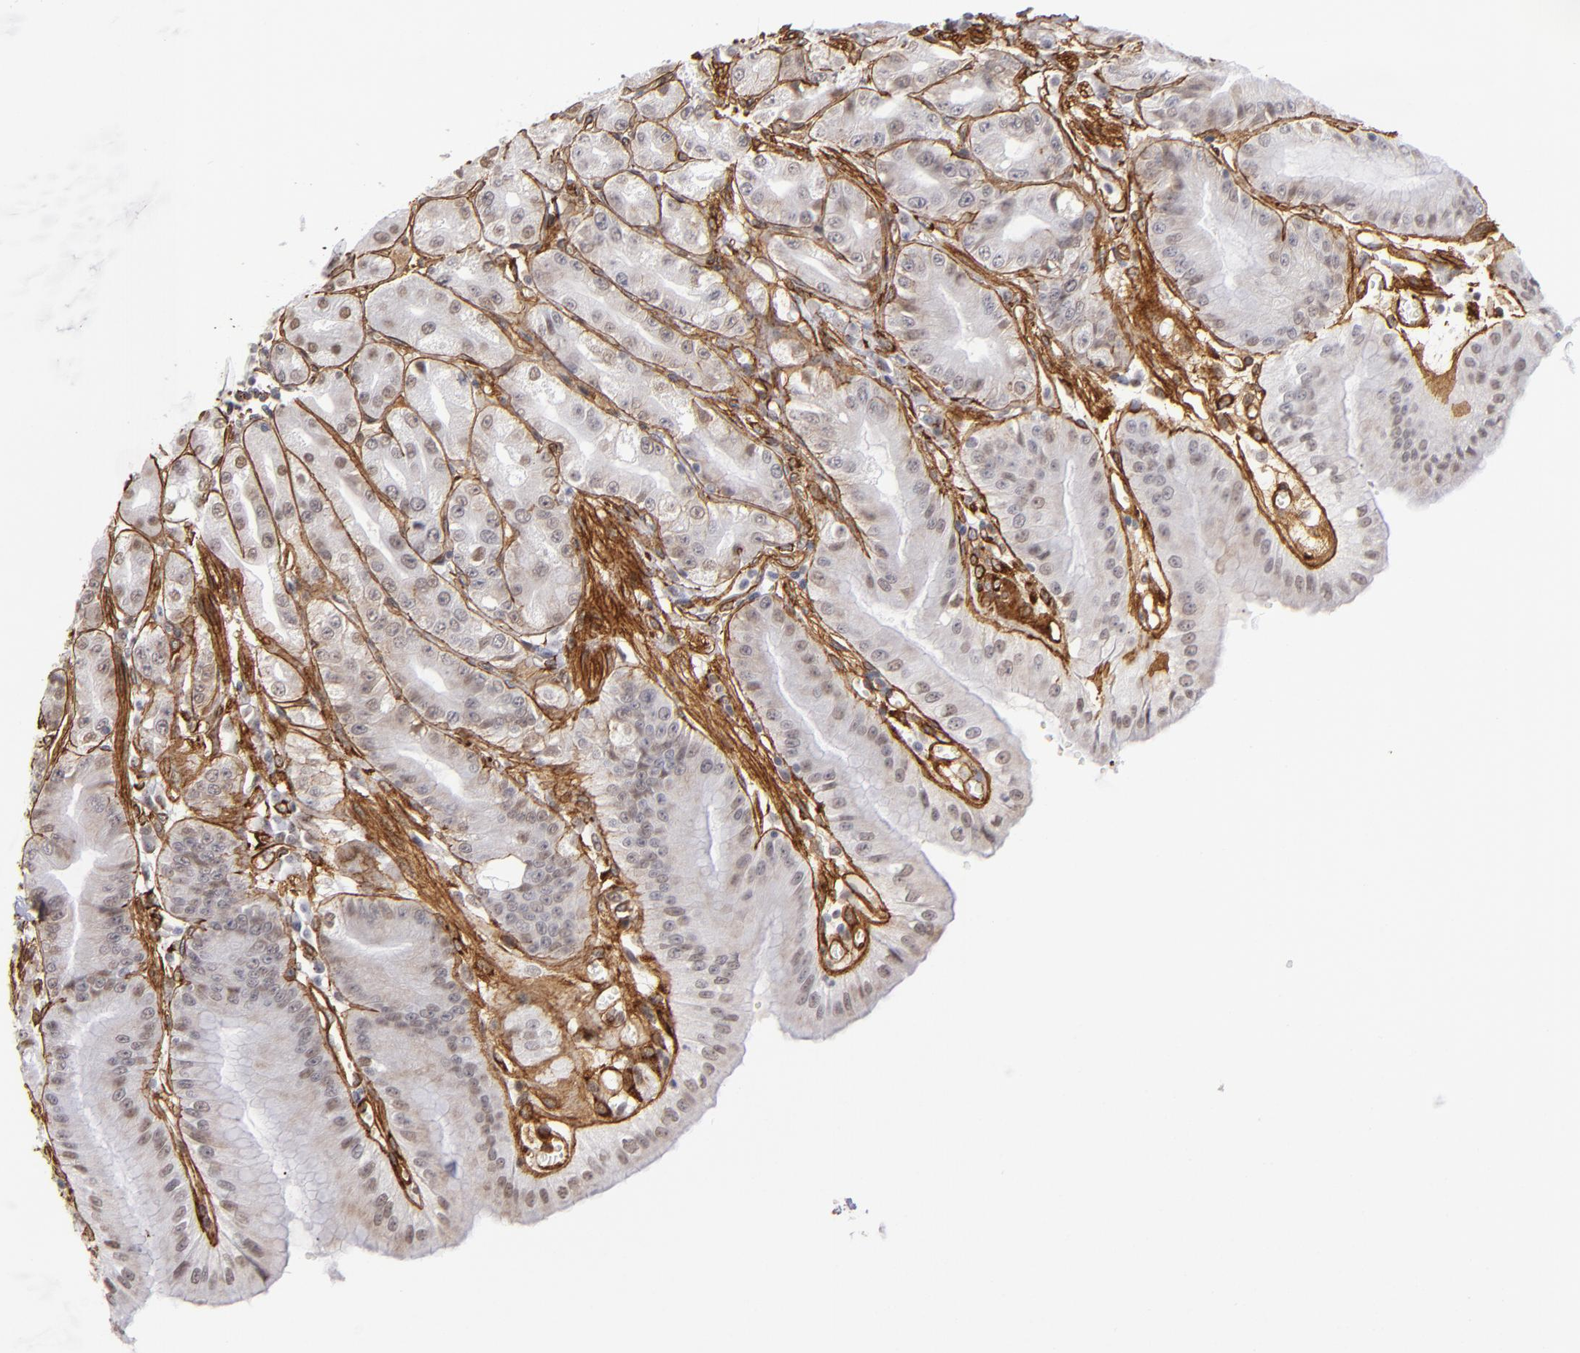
{"staining": {"intensity": "moderate", "quantity": "25%-75%", "location": "cytoplasmic/membranous,nuclear"}, "tissue": "stomach", "cell_type": "Glandular cells", "image_type": "normal", "snomed": [{"axis": "morphology", "description": "Normal tissue, NOS"}, {"axis": "topography", "description": "Stomach, lower"}], "caption": "Glandular cells exhibit medium levels of moderate cytoplasmic/membranous,nuclear positivity in about 25%-75% of cells in unremarkable stomach. The staining was performed using DAB to visualize the protein expression in brown, while the nuclei were stained in blue with hematoxylin (Magnification: 20x).", "gene": "LAMC1", "patient": {"sex": "male", "age": 71}}